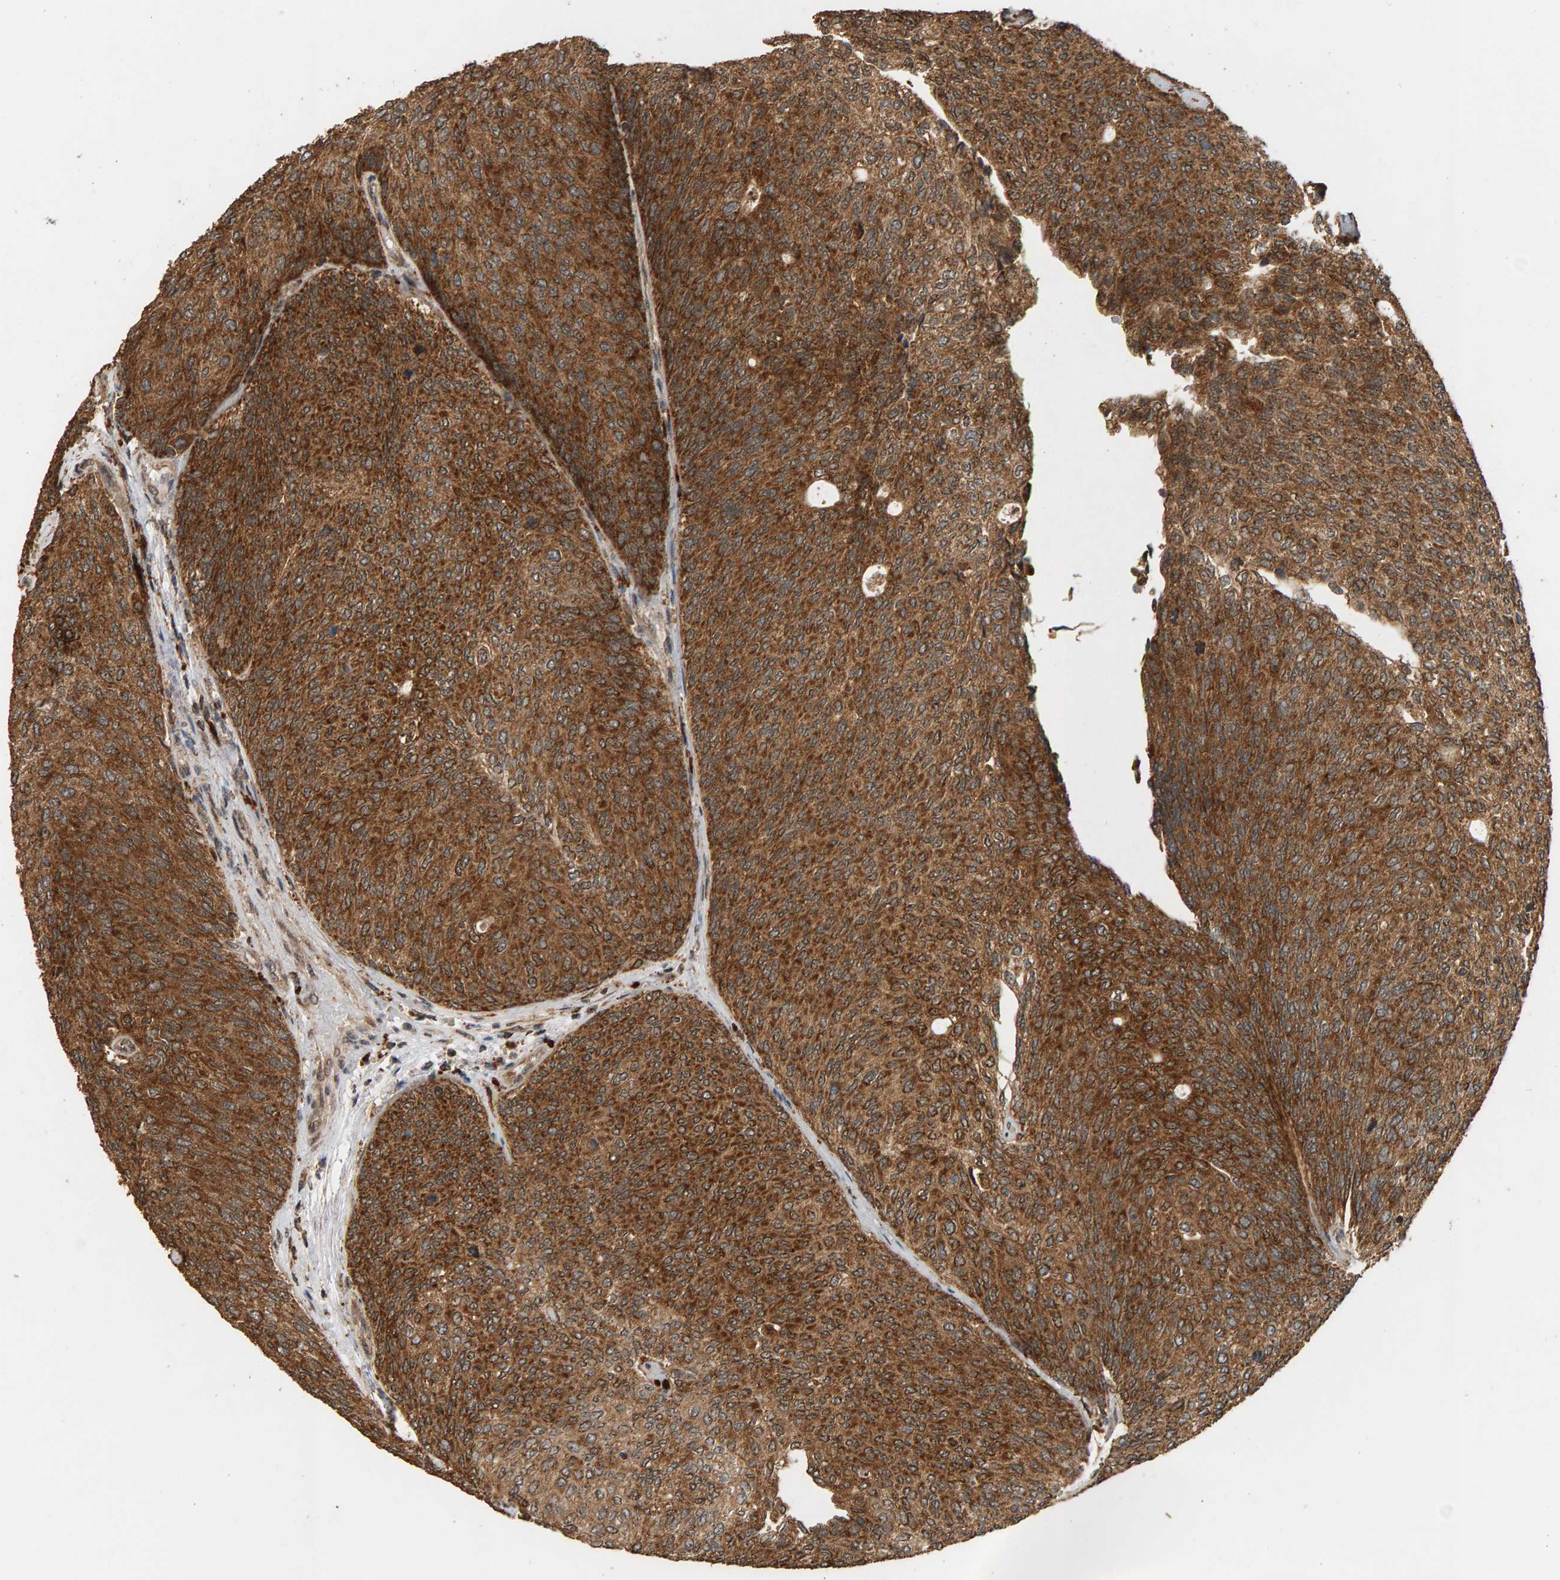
{"staining": {"intensity": "strong", "quantity": ">75%", "location": "cytoplasmic/membranous"}, "tissue": "urothelial cancer", "cell_type": "Tumor cells", "image_type": "cancer", "snomed": [{"axis": "morphology", "description": "Urothelial carcinoma, Low grade"}, {"axis": "topography", "description": "Urinary bladder"}], "caption": "Brown immunohistochemical staining in human urothelial cancer exhibits strong cytoplasmic/membranous expression in approximately >75% of tumor cells. Nuclei are stained in blue.", "gene": "GSTK1", "patient": {"sex": "female", "age": 79}}